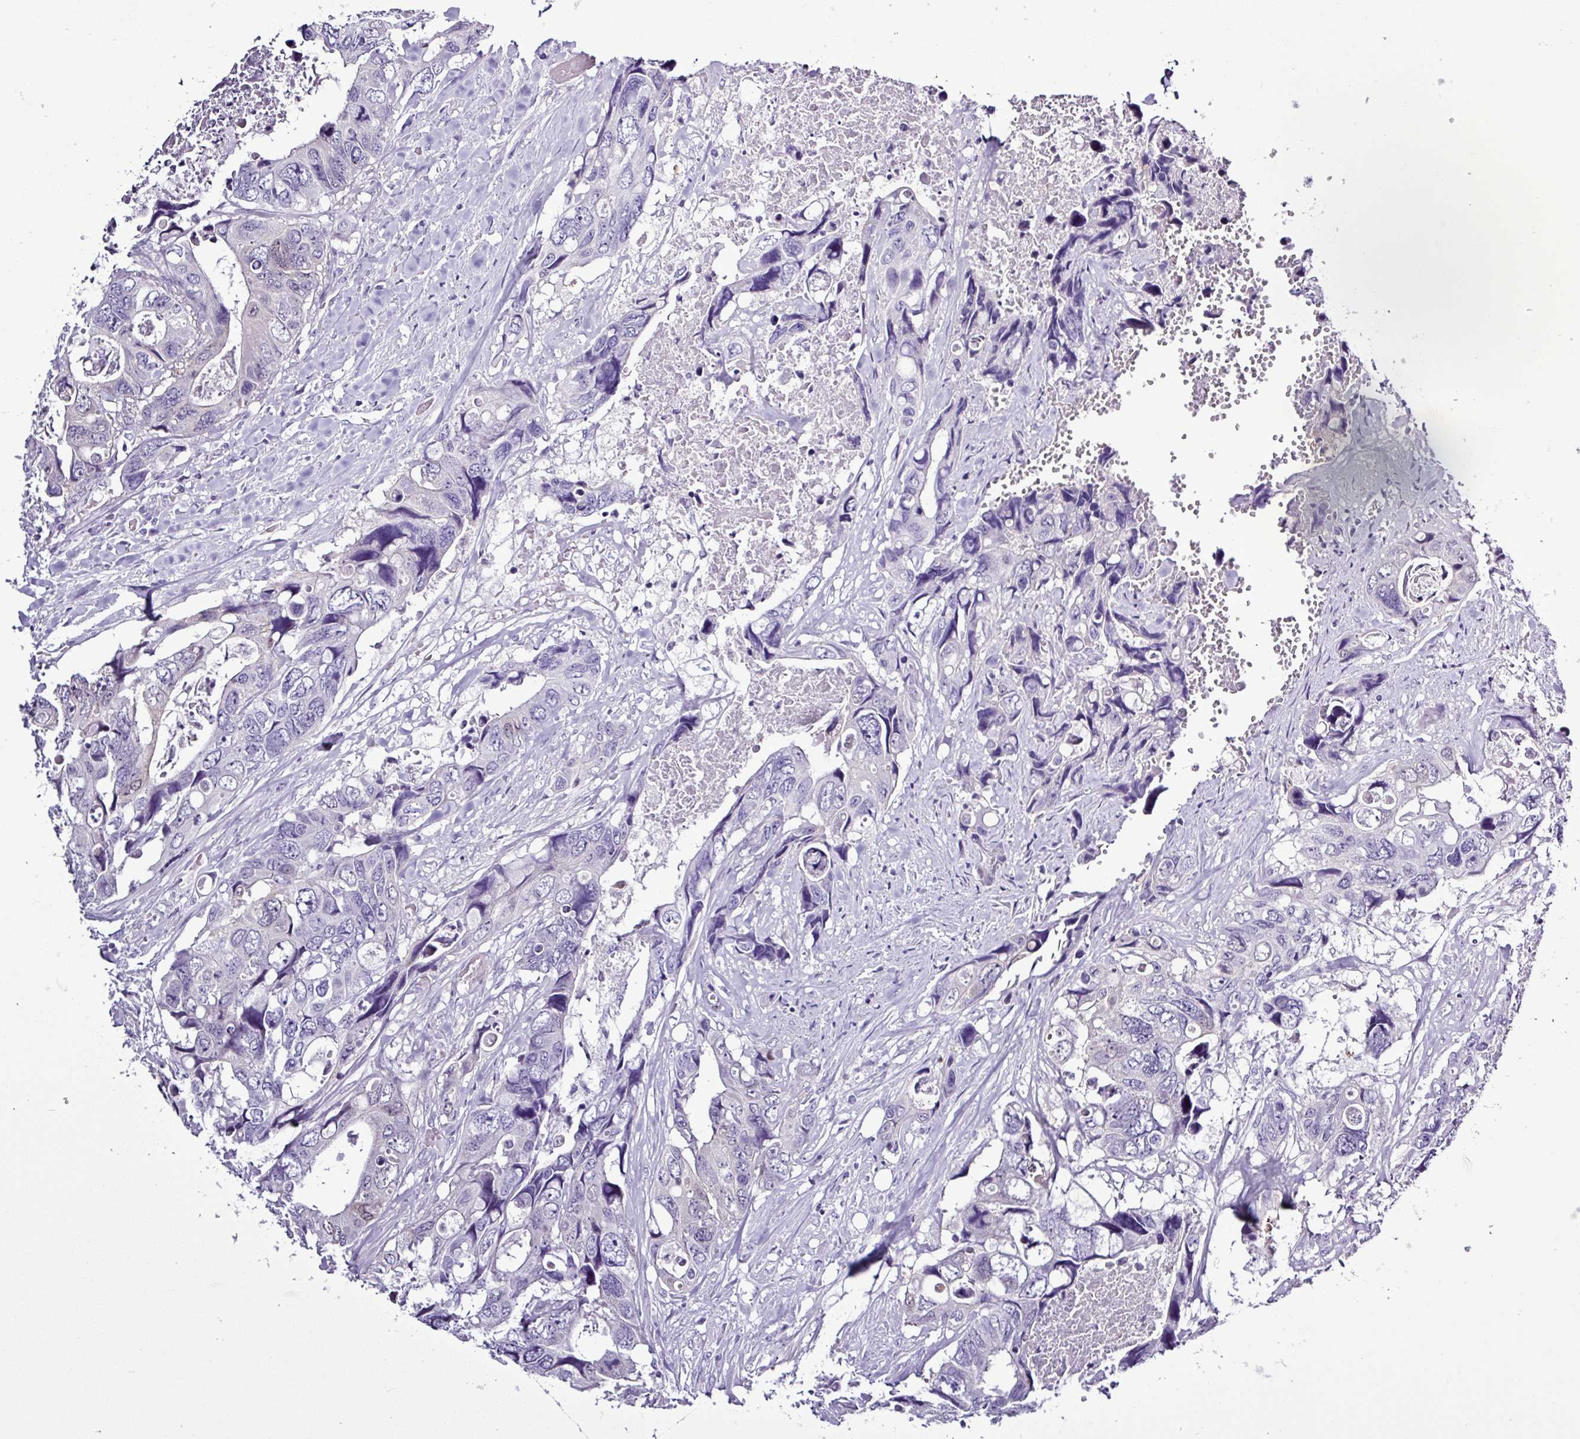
{"staining": {"intensity": "negative", "quantity": "none", "location": "none"}, "tissue": "colorectal cancer", "cell_type": "Tumor cells", "image_type": "cancer", "snomed": [{"axis": "morphology", "description": "Adenocarcinoma, NOS"}, {"axis": "topography", "description": "Rectum"}], "caption": "Colorectal cancer was stained to show a protein in brown. There is no significant expression in tumor cells.", "gene": "ALDH3A1", "patient": {"sex": "male", "age": 57}}